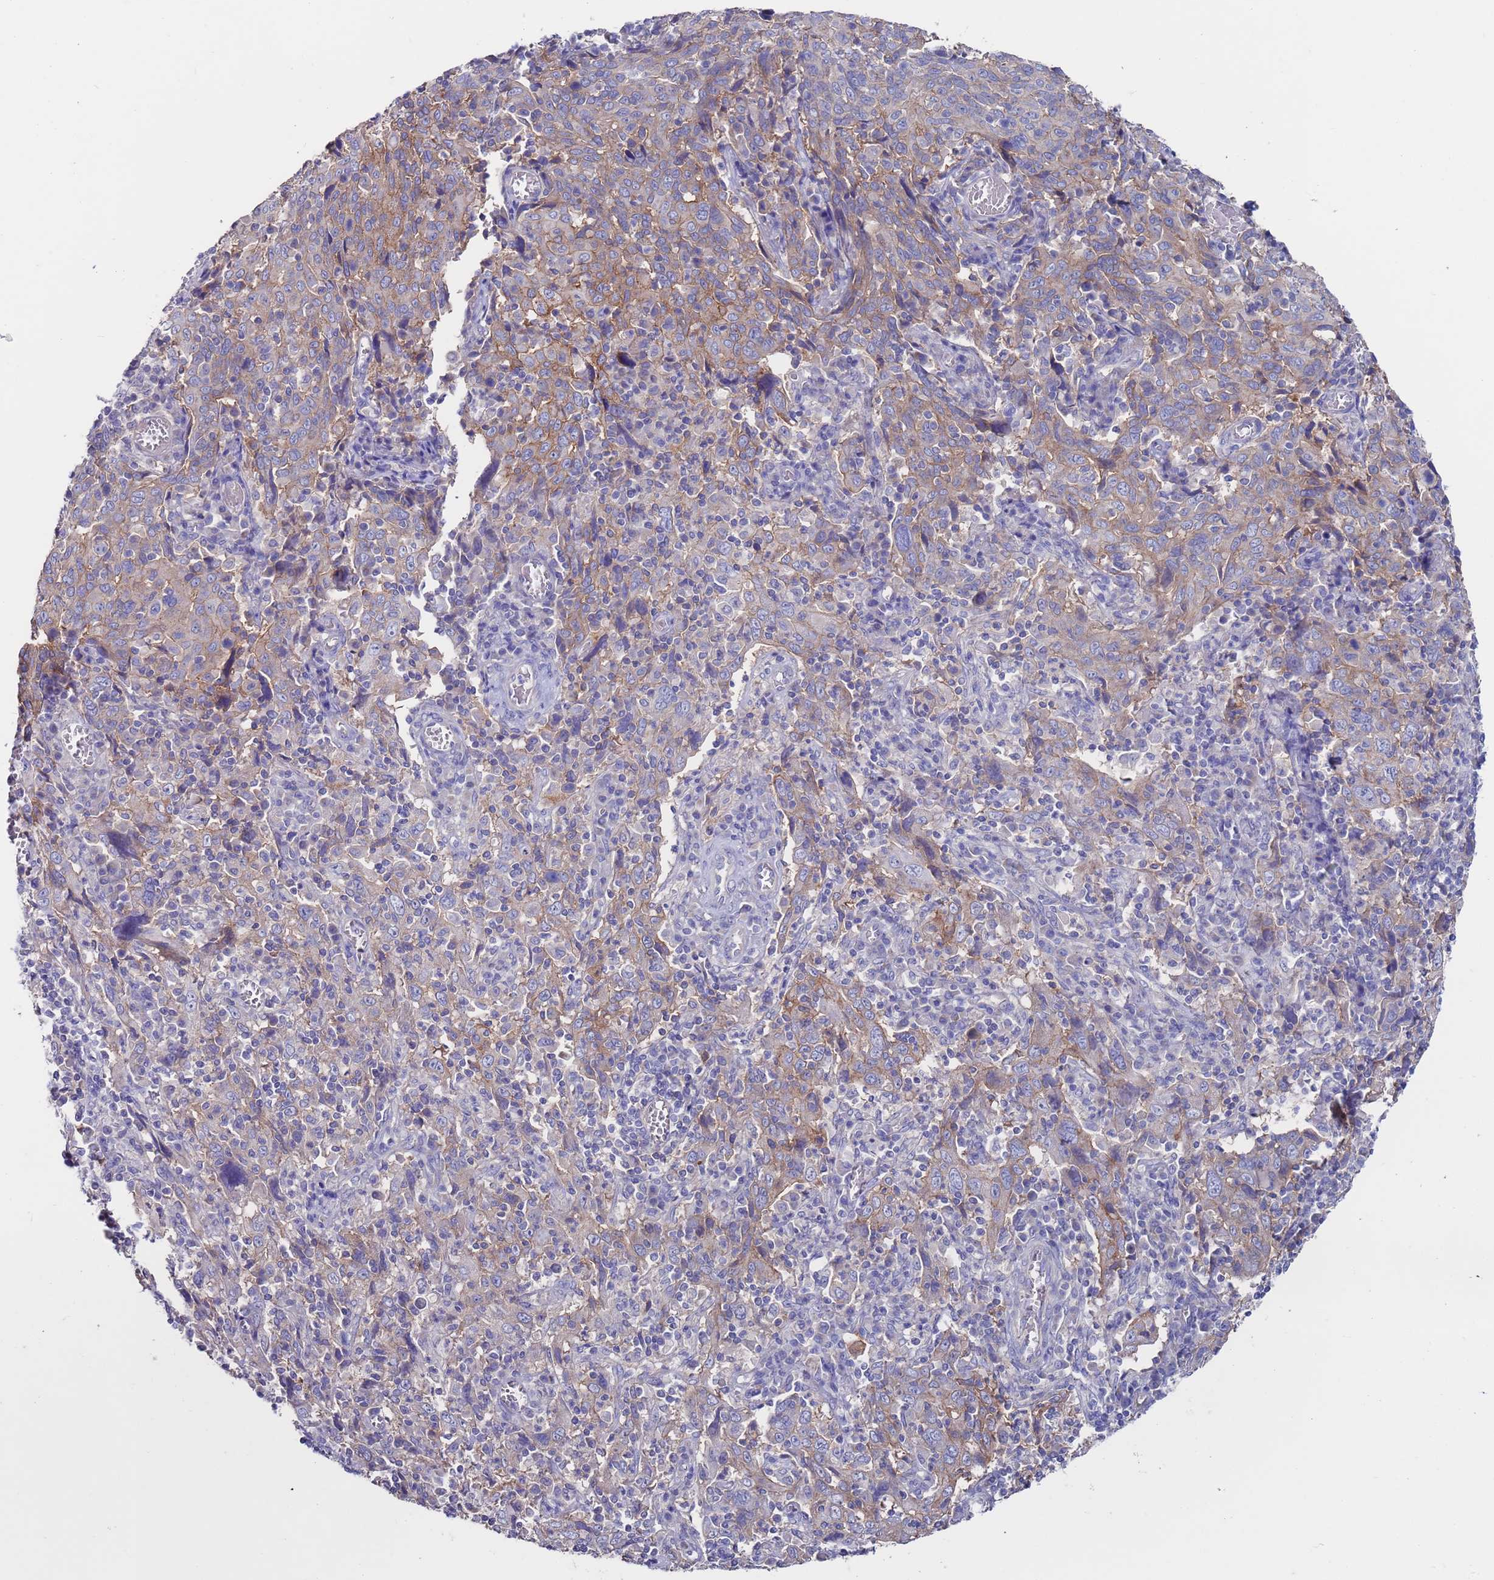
{"staining": {"intensity": "moderate", "quantity": "<25%", "location": "cytoplasmic/membranous"}, "tissue": "cervical cancer", "cell_type": "Tumor cells", "image_type": "cancer", "snomed": [{"axis": "morphology", "description": "Squamous cell carcinoma, NOS"}, {"axis": "topography", "description": "Cervix"}], "caption": "The histopathology image demonstrates a brown stain indicating the presence of a protein in the cytoplasmic/membranous of tumor cells in cervical cancer (squamous cell carcinoma). The protein of interest is stained brown, and the nuclei are stained in blue (DAB IHC with brightfield microscopy, high magnification).", "gene": "KRTCAP3", "patient": {"sex": "female", "age": 46}}